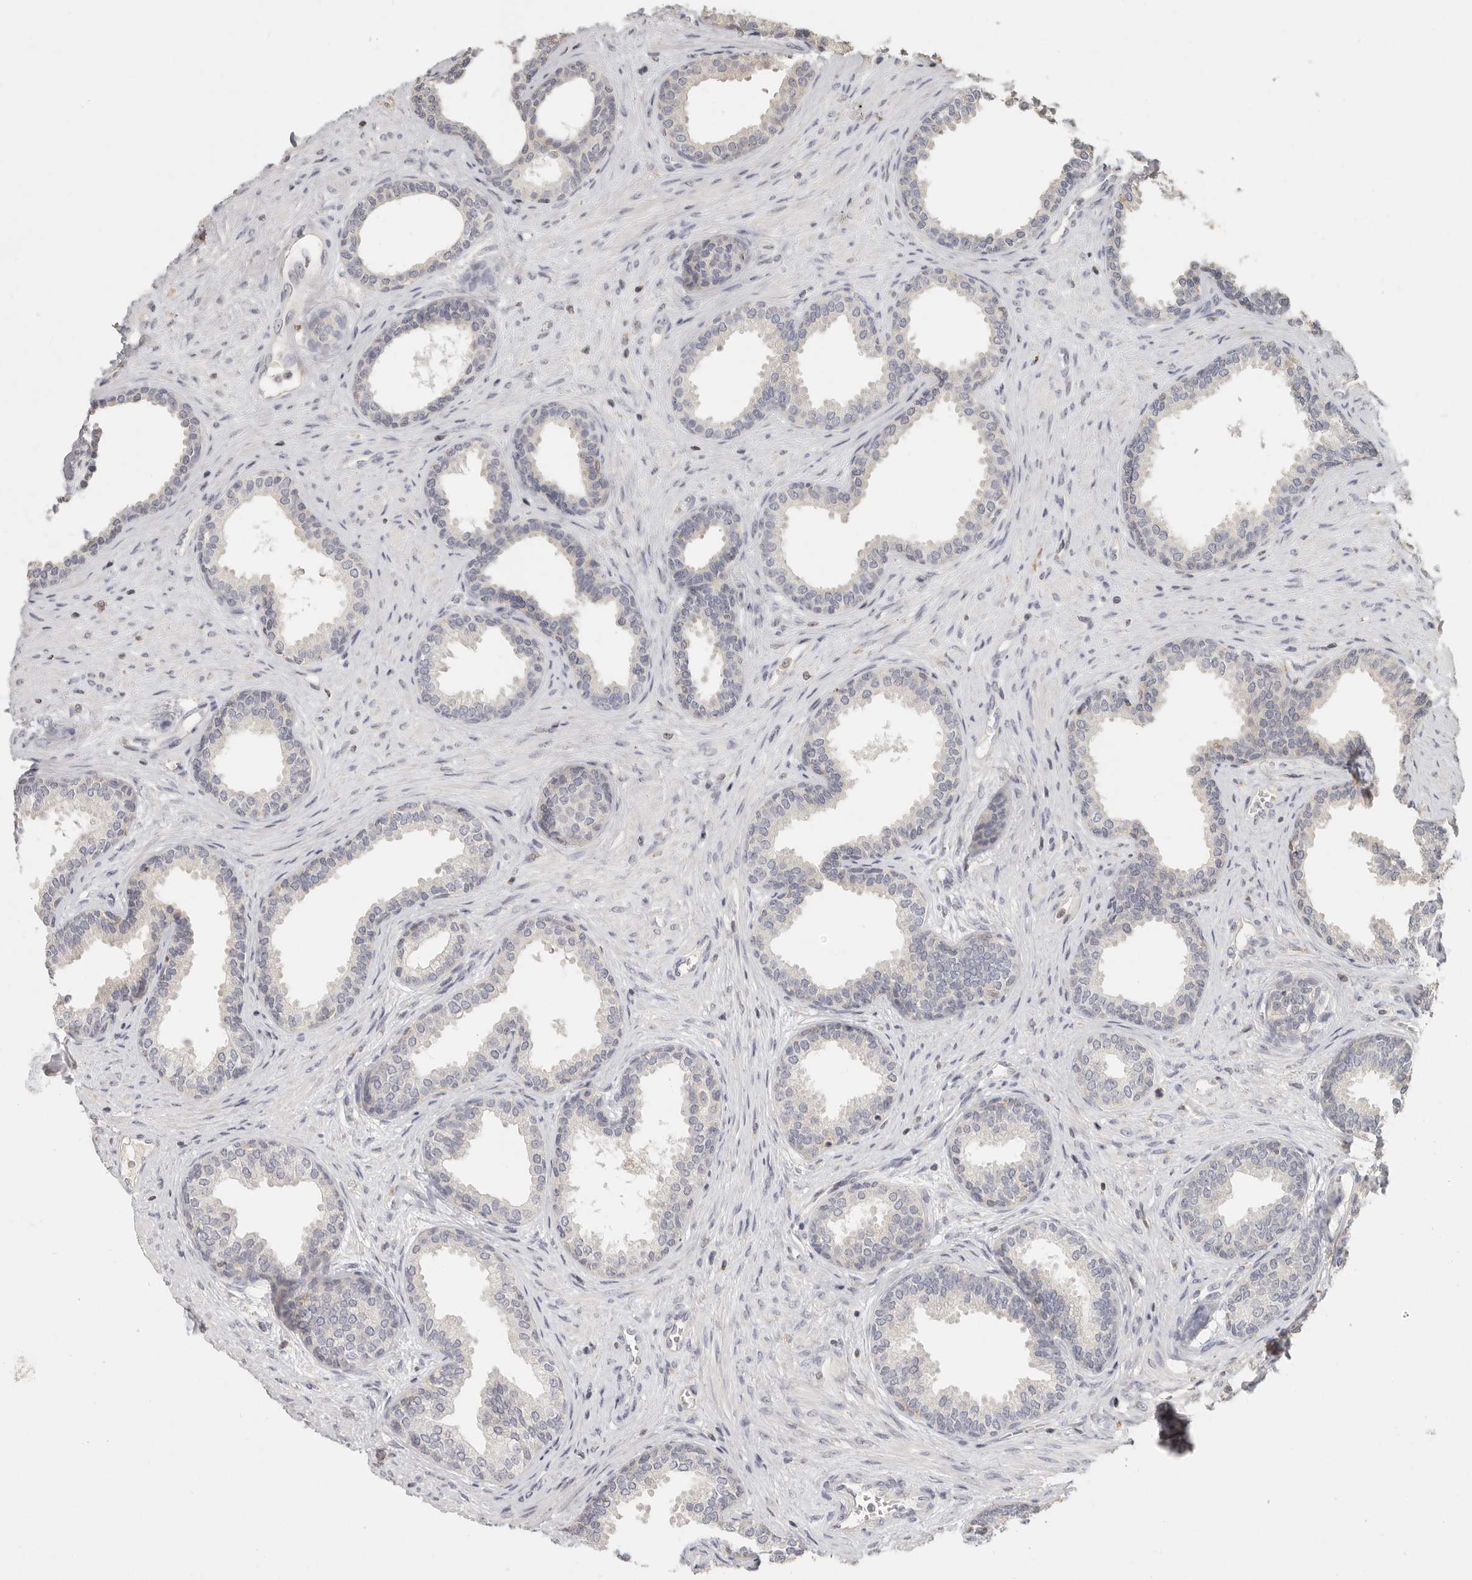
{"staining": {"intensity": "weak", "quantity": "<25%", "location": "cytoplasmic/membranous"}, "tissue": "prostate", "cell_type": "Glandular cells", "image_type": "normal", "snomed": [{"axis": "morphology", "description": "Normal tissue, NOS"}, {"axis": "topography", "description": "Prostate"}], "caption": "Immunohistochemistry photomicrograph of benign prostate: human prostate stained with DAB (3,3'-diaminobenzidine) reveals no significant protein positivity in glandular cells. (Brightfield microscopy of DAB (3,3'-diaminobenzidine) immunohistochemistry at high magnification).", "gene": "CSK", "patient": {"sex": "male", "age": 76}}